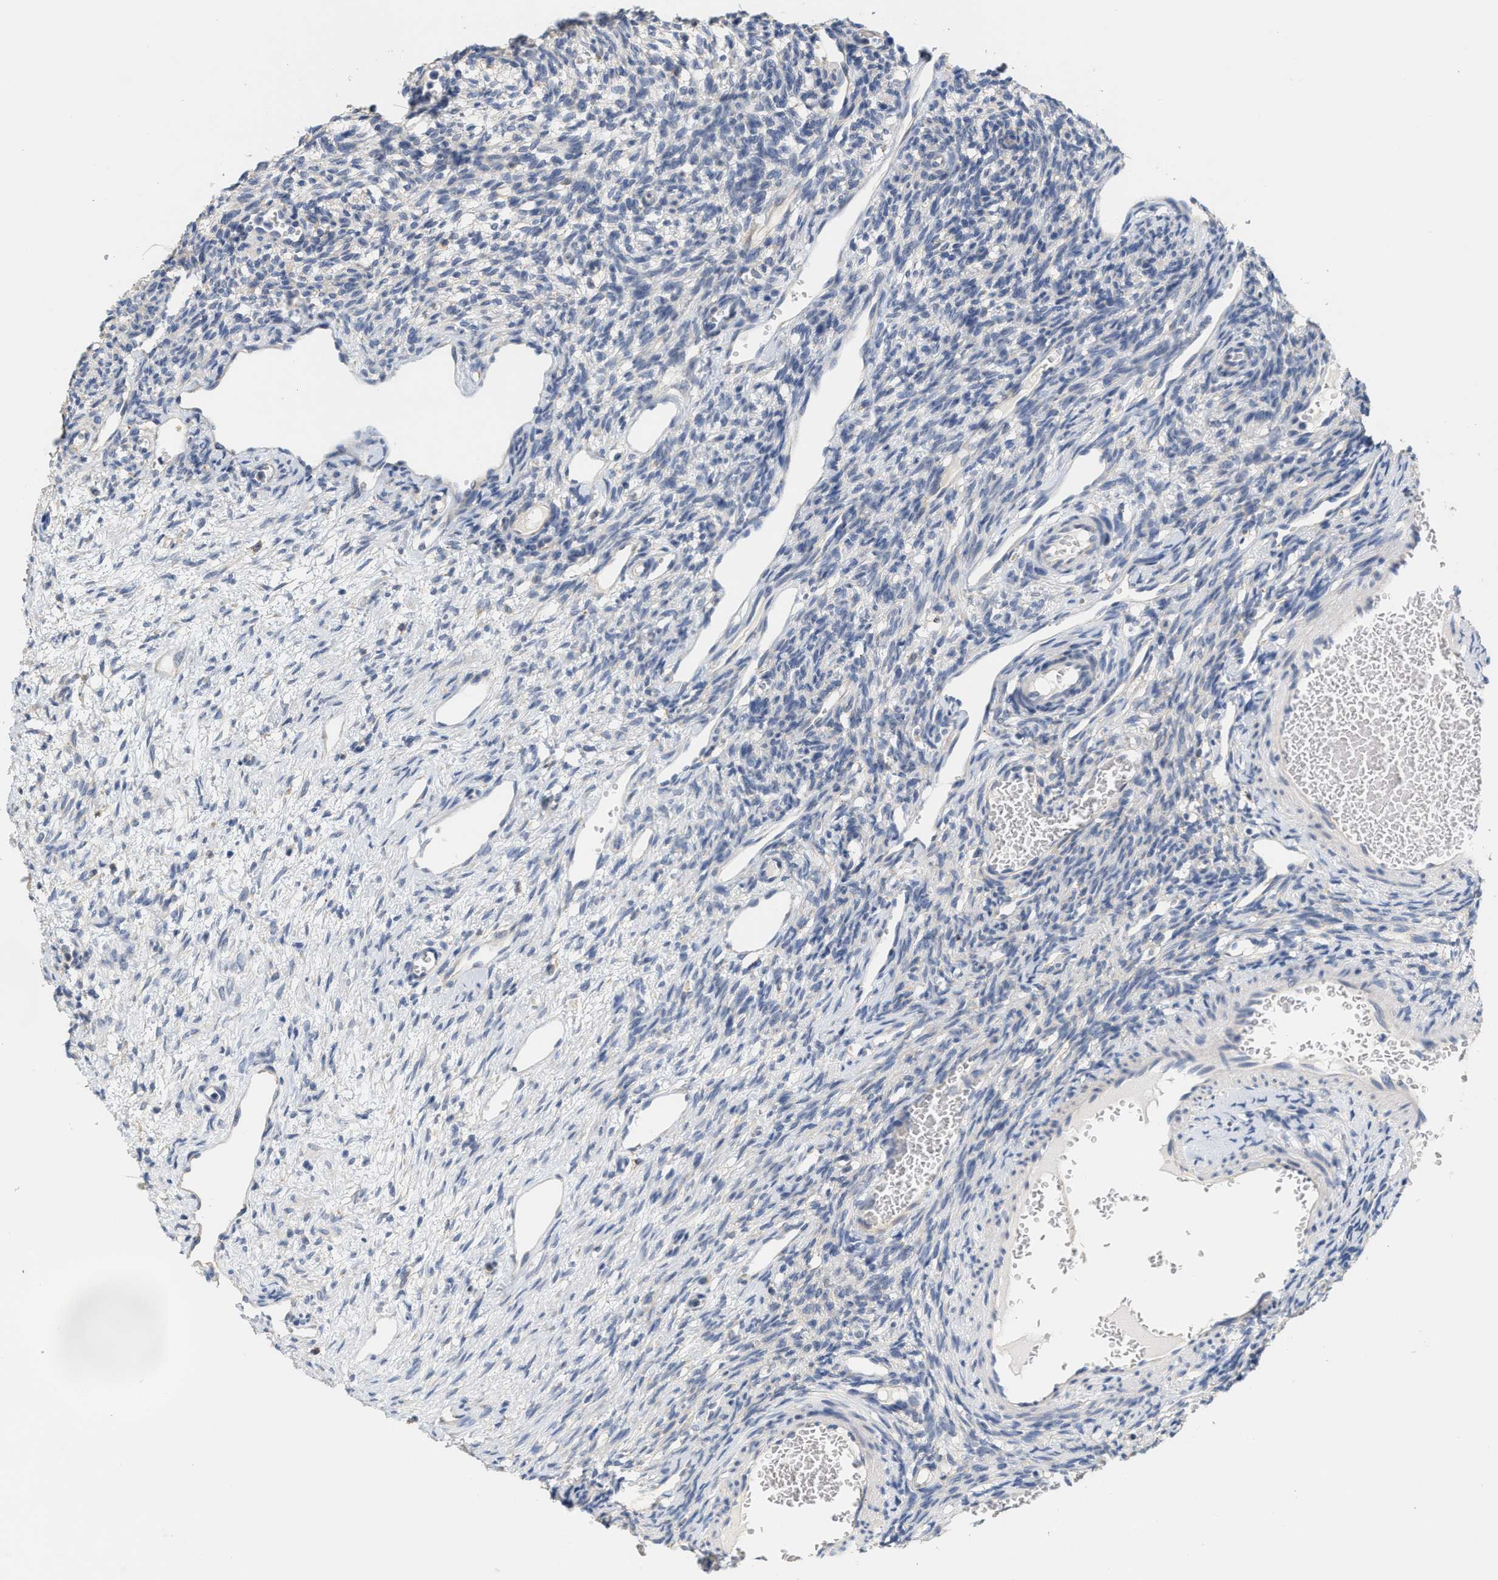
{"staining": {"intensity": "weak", "quantity": "25%-75%", "location": "cytoplasmic/membranous"}, "tissue": "ovary", "cell_type": "Follicle cells", "image_type": "normal", "snomed": [{"axis": "morphology", "description": "Normal tissue, NOS"}, {"axis": "topography", "description": "Ovary"}], "caption": "Immunohistochemical staining of unremarkable ovary shows low levels of weak cytoplasmic/membranous staining in about 25%-75% of follicle cells.", "gene": "RYR2", "patient": {"sex": "female", "age": 33}}